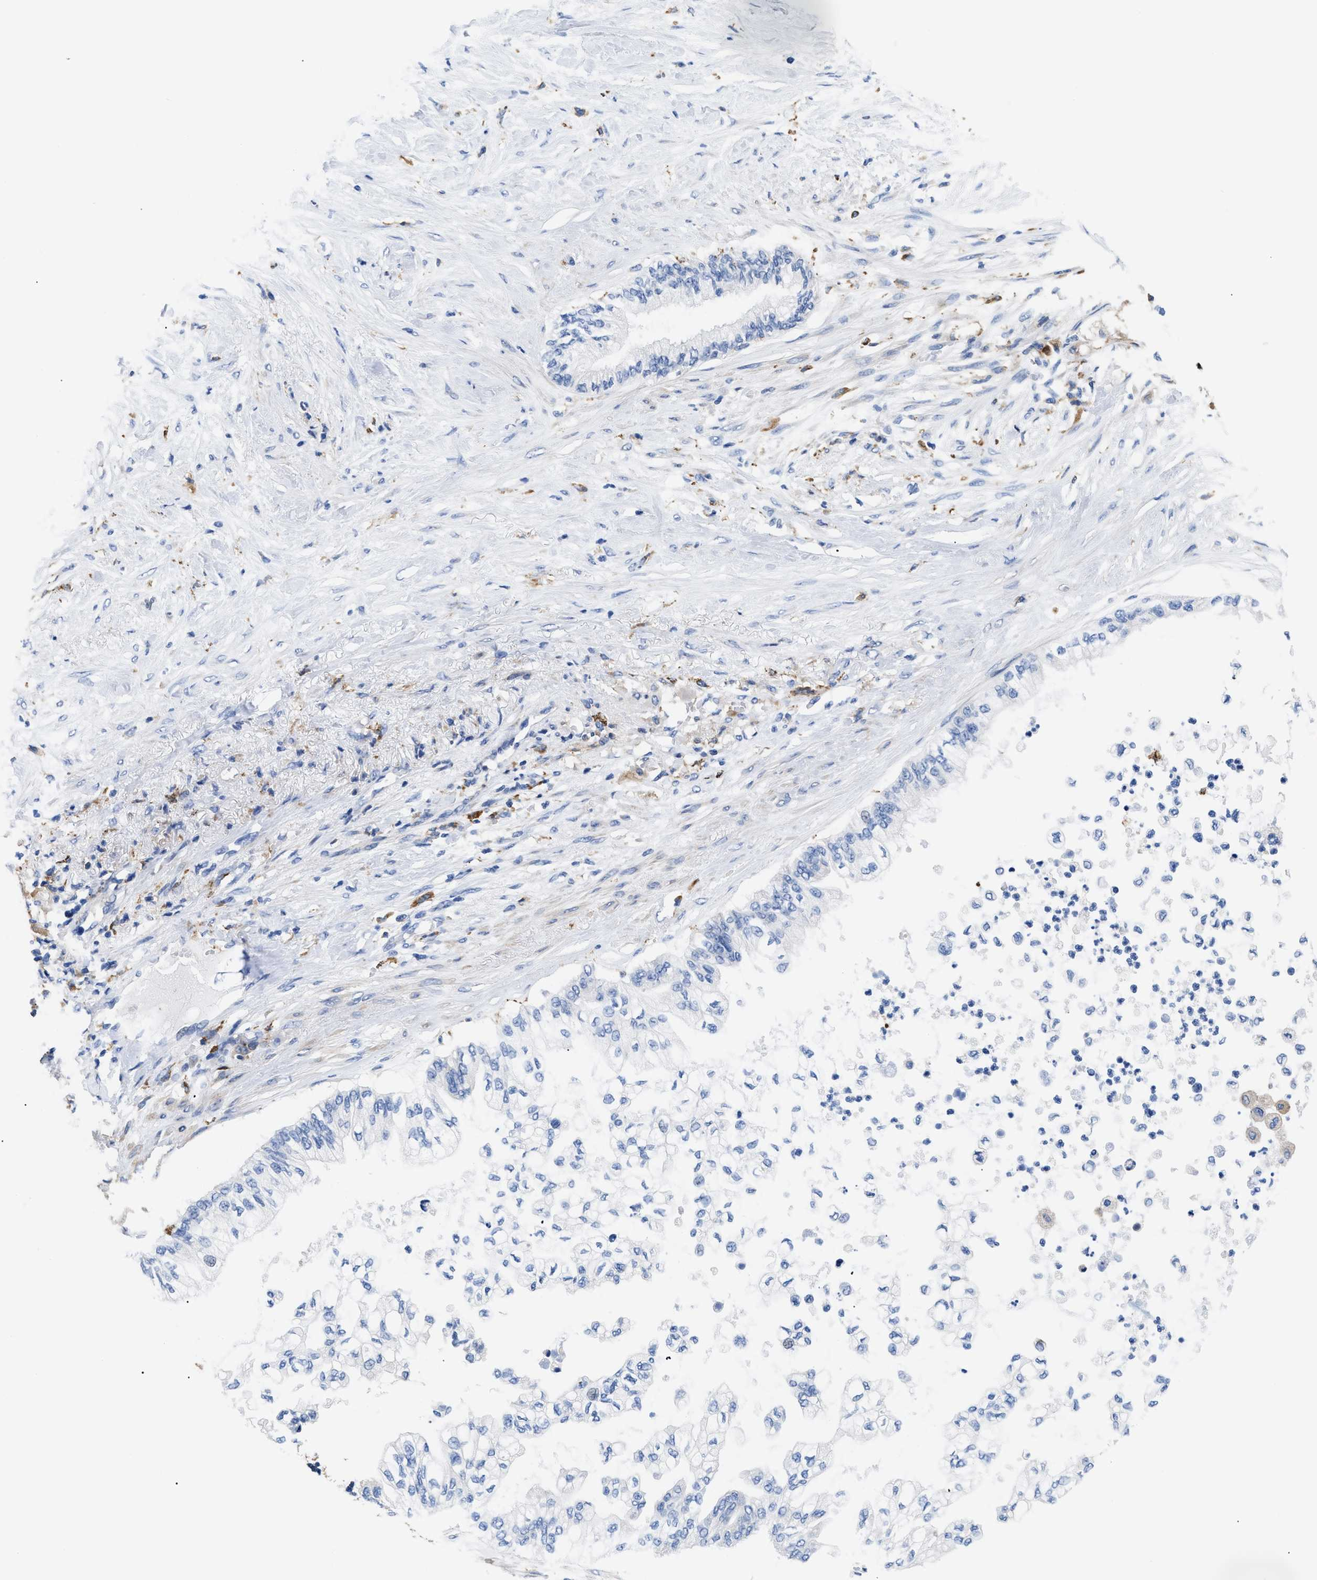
{"staining": {"intensity": "negative", "quantity": "none", "location": "none"}, "tissue": "pancreatic cancer", "cell_type": "Tumor cells", "image_type": "cancer", "snomed": [{"axis": "morphology", "description": "Normal tissue, NOS"}, {"axis": "morphology", "description": "Adenocarcinoma, NOS"}, {"axis": "topography", "description": "Pancreas"}, {"axis": "topography", "description": "Duodenum"}], "caption": "Tumor cells are negative for brown protein staining in adenocarcinoma (pancreatic).", "gene": "HLA-DPA1", "patient": {"sex": "female", "age": 60}}